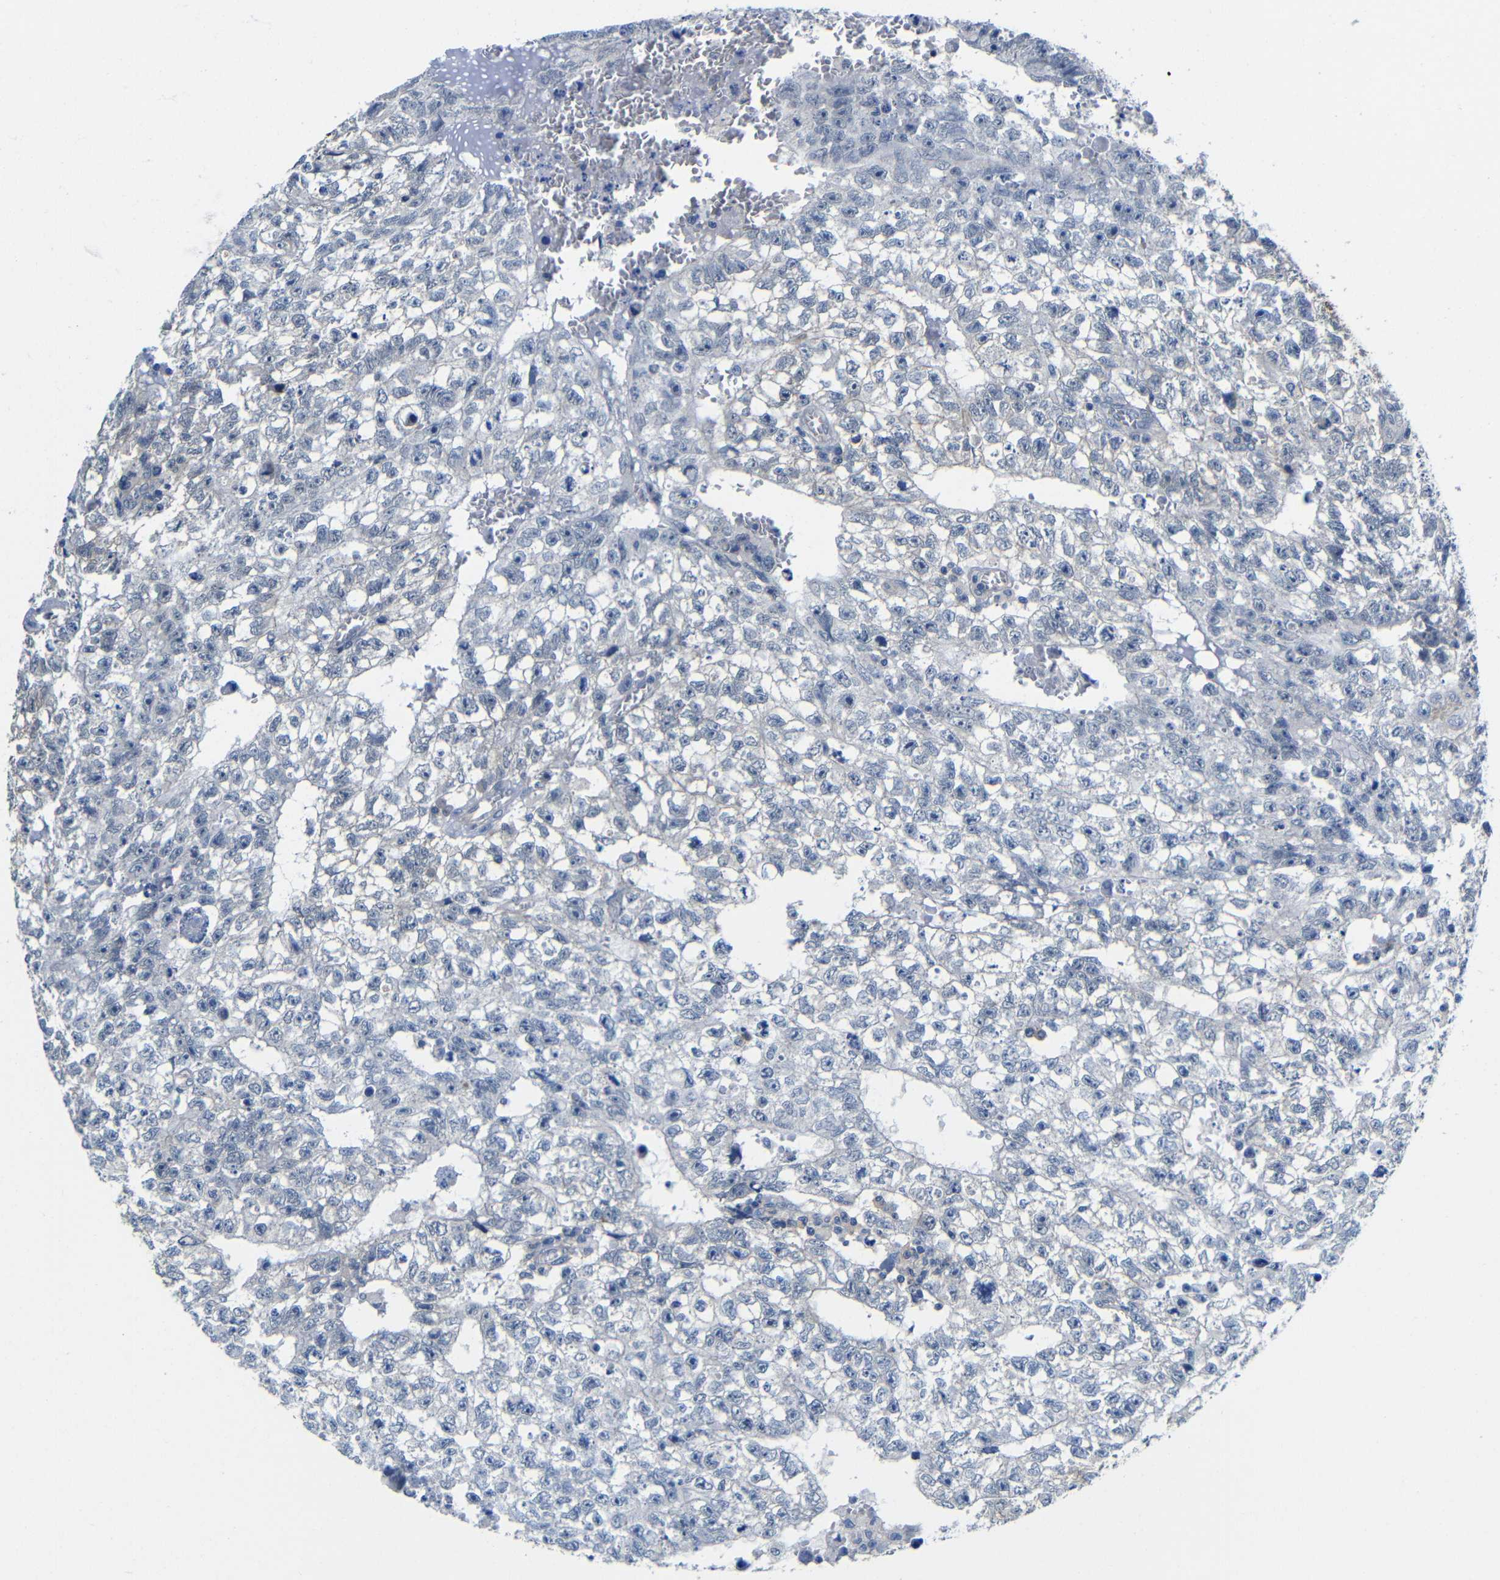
{"staining": {"intensity": "negative", "quantity": "none", "location": "none"}, "tissue": "testis cancer", "cell_type": "Tumor cells", "image_type": "cancer", "snomed": [{"axis": "morphology", "description": "Seminoma, NOS"}, {"axis": "morphology", "description": "Carcinoma, Embryonal, NOS"}, {"axis": "topography", "description": "Testis"}], "caption": "Seminoma (testis) was stained to show a protein in brown. There is no significant expression in tumor cells.", "gene": "ZNF90", "patient": {"sex": "male", "age": 38}}